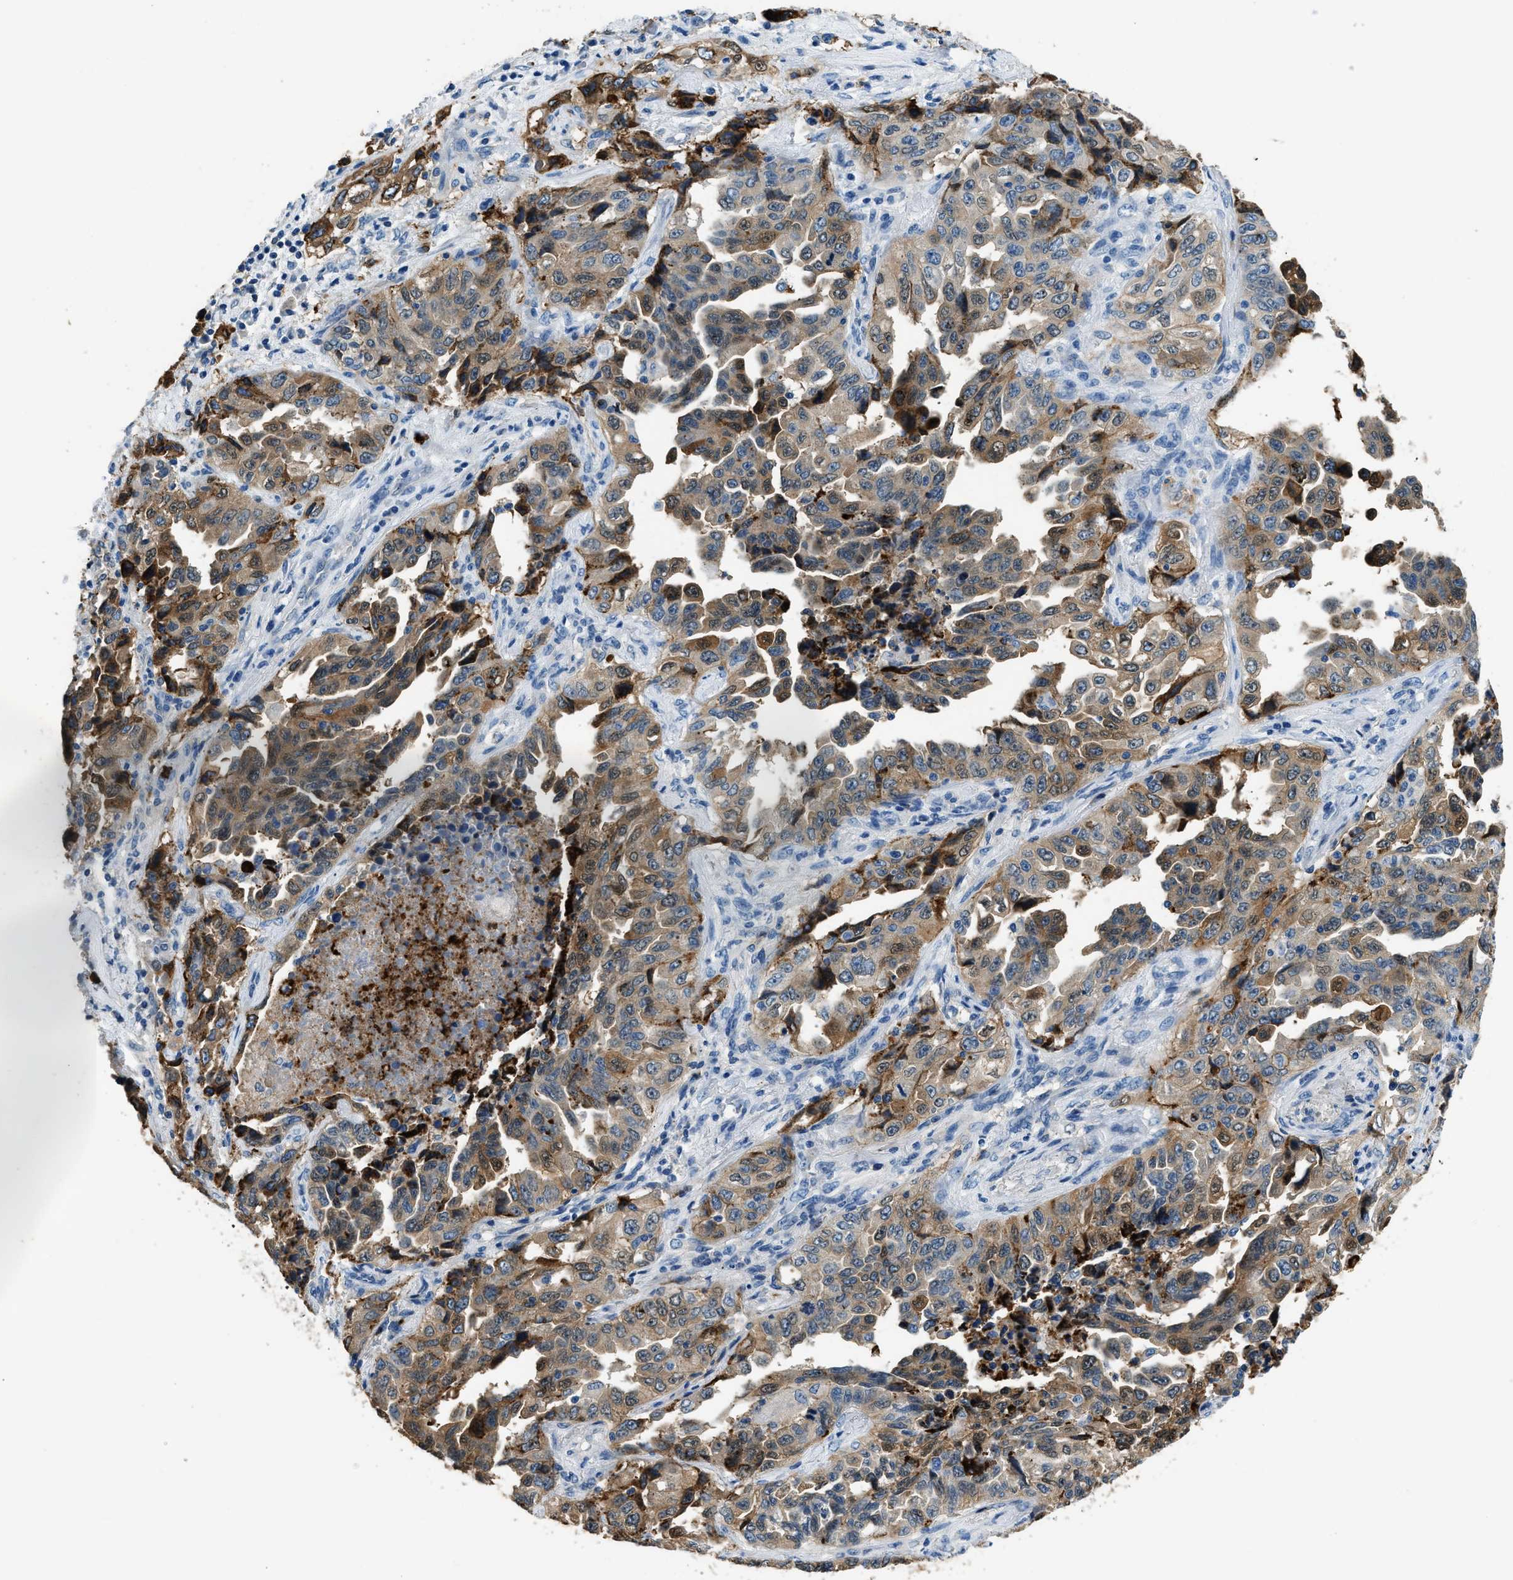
{"staining": {"intensity": "moderate", "quantity": ">75%", "location": "cytoplasmic/membranous"}, "tissue": "lung cancer", "cell_type": "Tumor cells", "image_type": "cancer", "snomed": [{"axis": "morphology", "description": "Adenocarcinoma, NOS"}, {"axis": "topography", "description": "Lung"}], "caption": "Protein expression analysis of lung cancer (adenocarcinoma) displays moderate cytoplasmic/membranous staining in about >75% of tumor cells. The staining is performed using DAB brown chromogen to label protein expression. The nuclei are counter-stained blue using hematoxylin.", "gene": "ANXA3", "patient": {"sex": "female", "age": 51}}